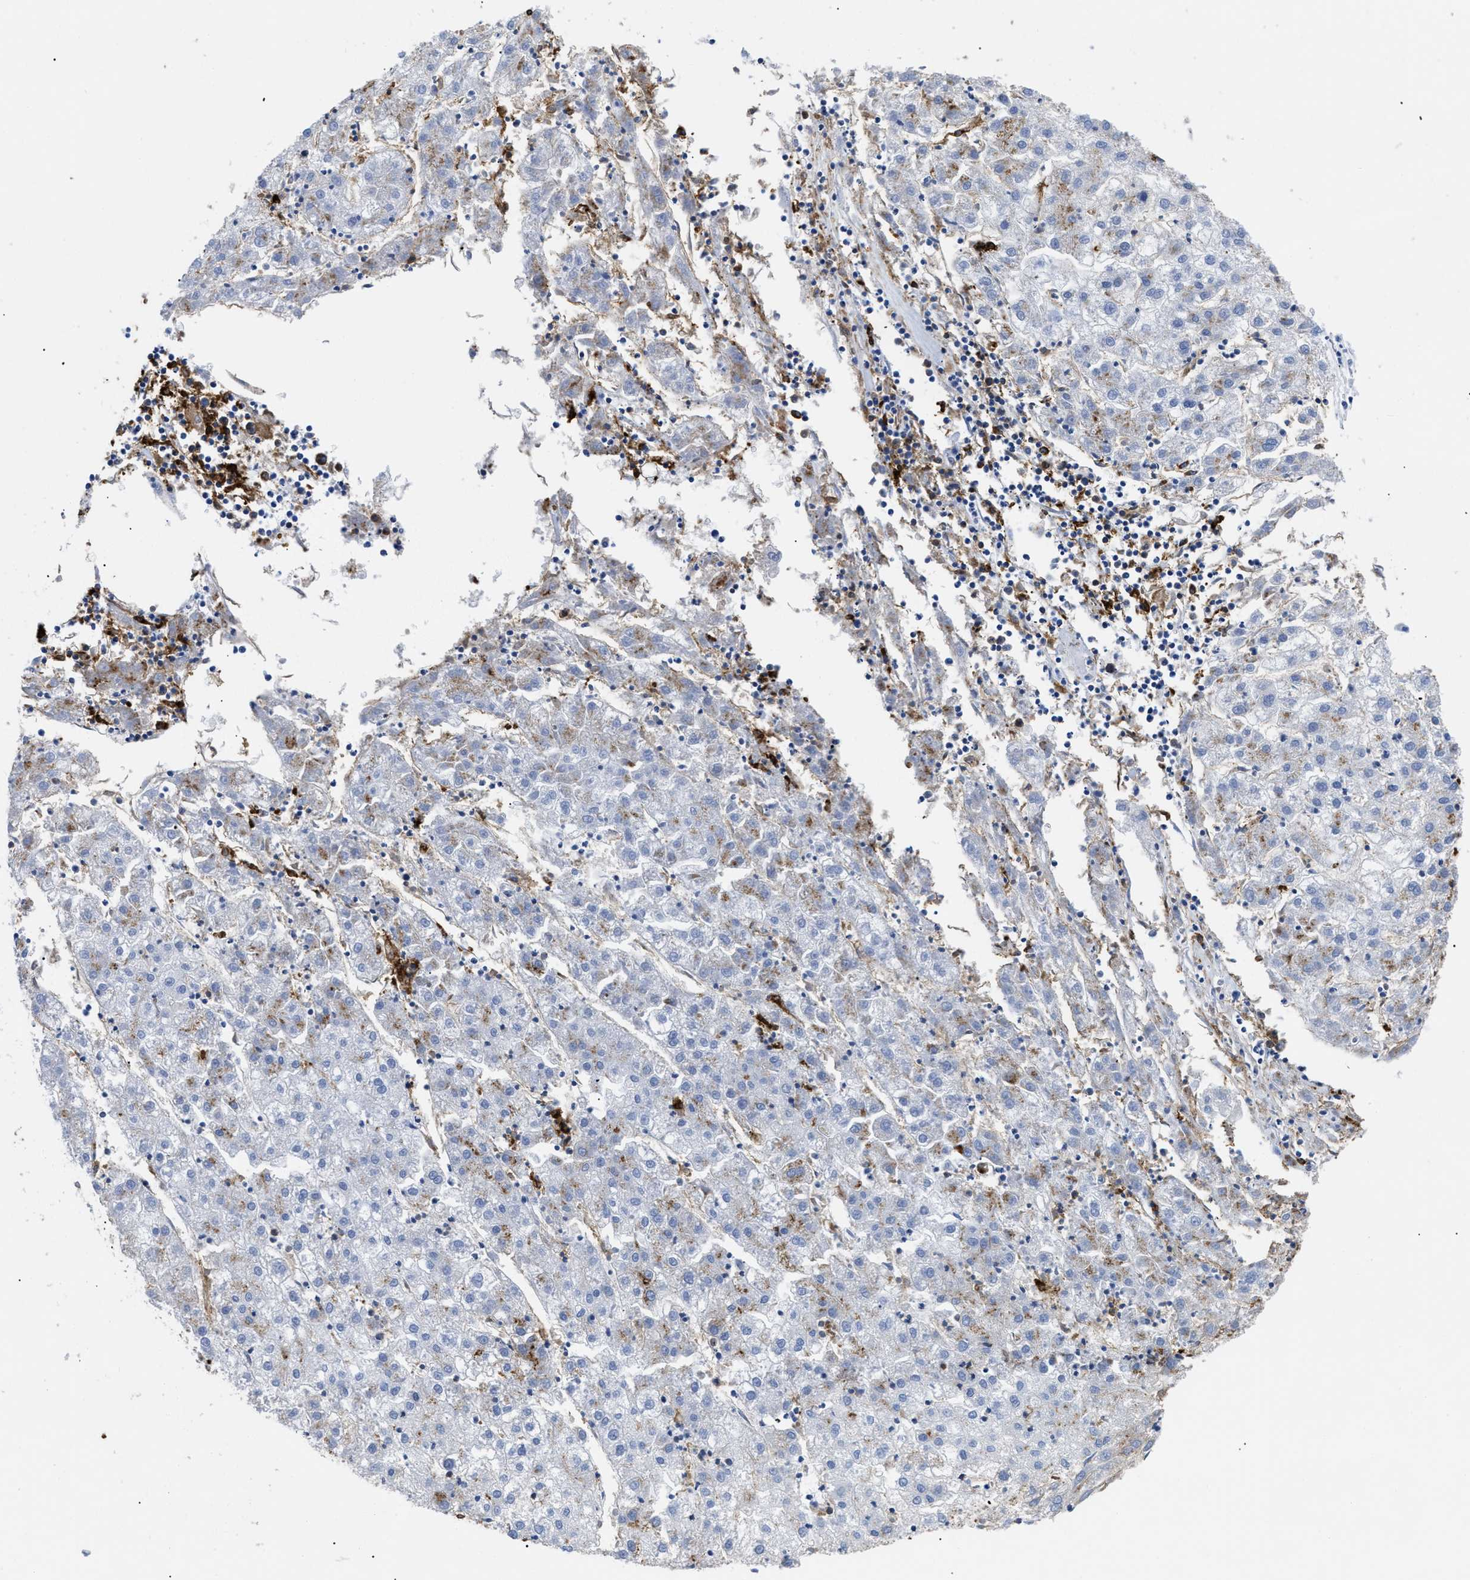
{"staining": {"intensity": "weak", "quantity": "<25%", "location": "cytoplasmic/membranous"}, "tissue": "liver cancer", "cell_type": "Tumor cells", "image_type": "cancer", "snomed": [{"axis": "morphology", "description": "Carcinoma, Hepatocellular, NOS"}, {"axis": "topography", "description": "Liver"}], "caption": "Immunohistochemistry (IHC) micrograph of hepatocellular carcinoma (liver) stained for a protein (brown), which reveals no staining in tumor cells.", "gene": "HLA-DPA1", "patient": {"sex": "male", "age": 72}}